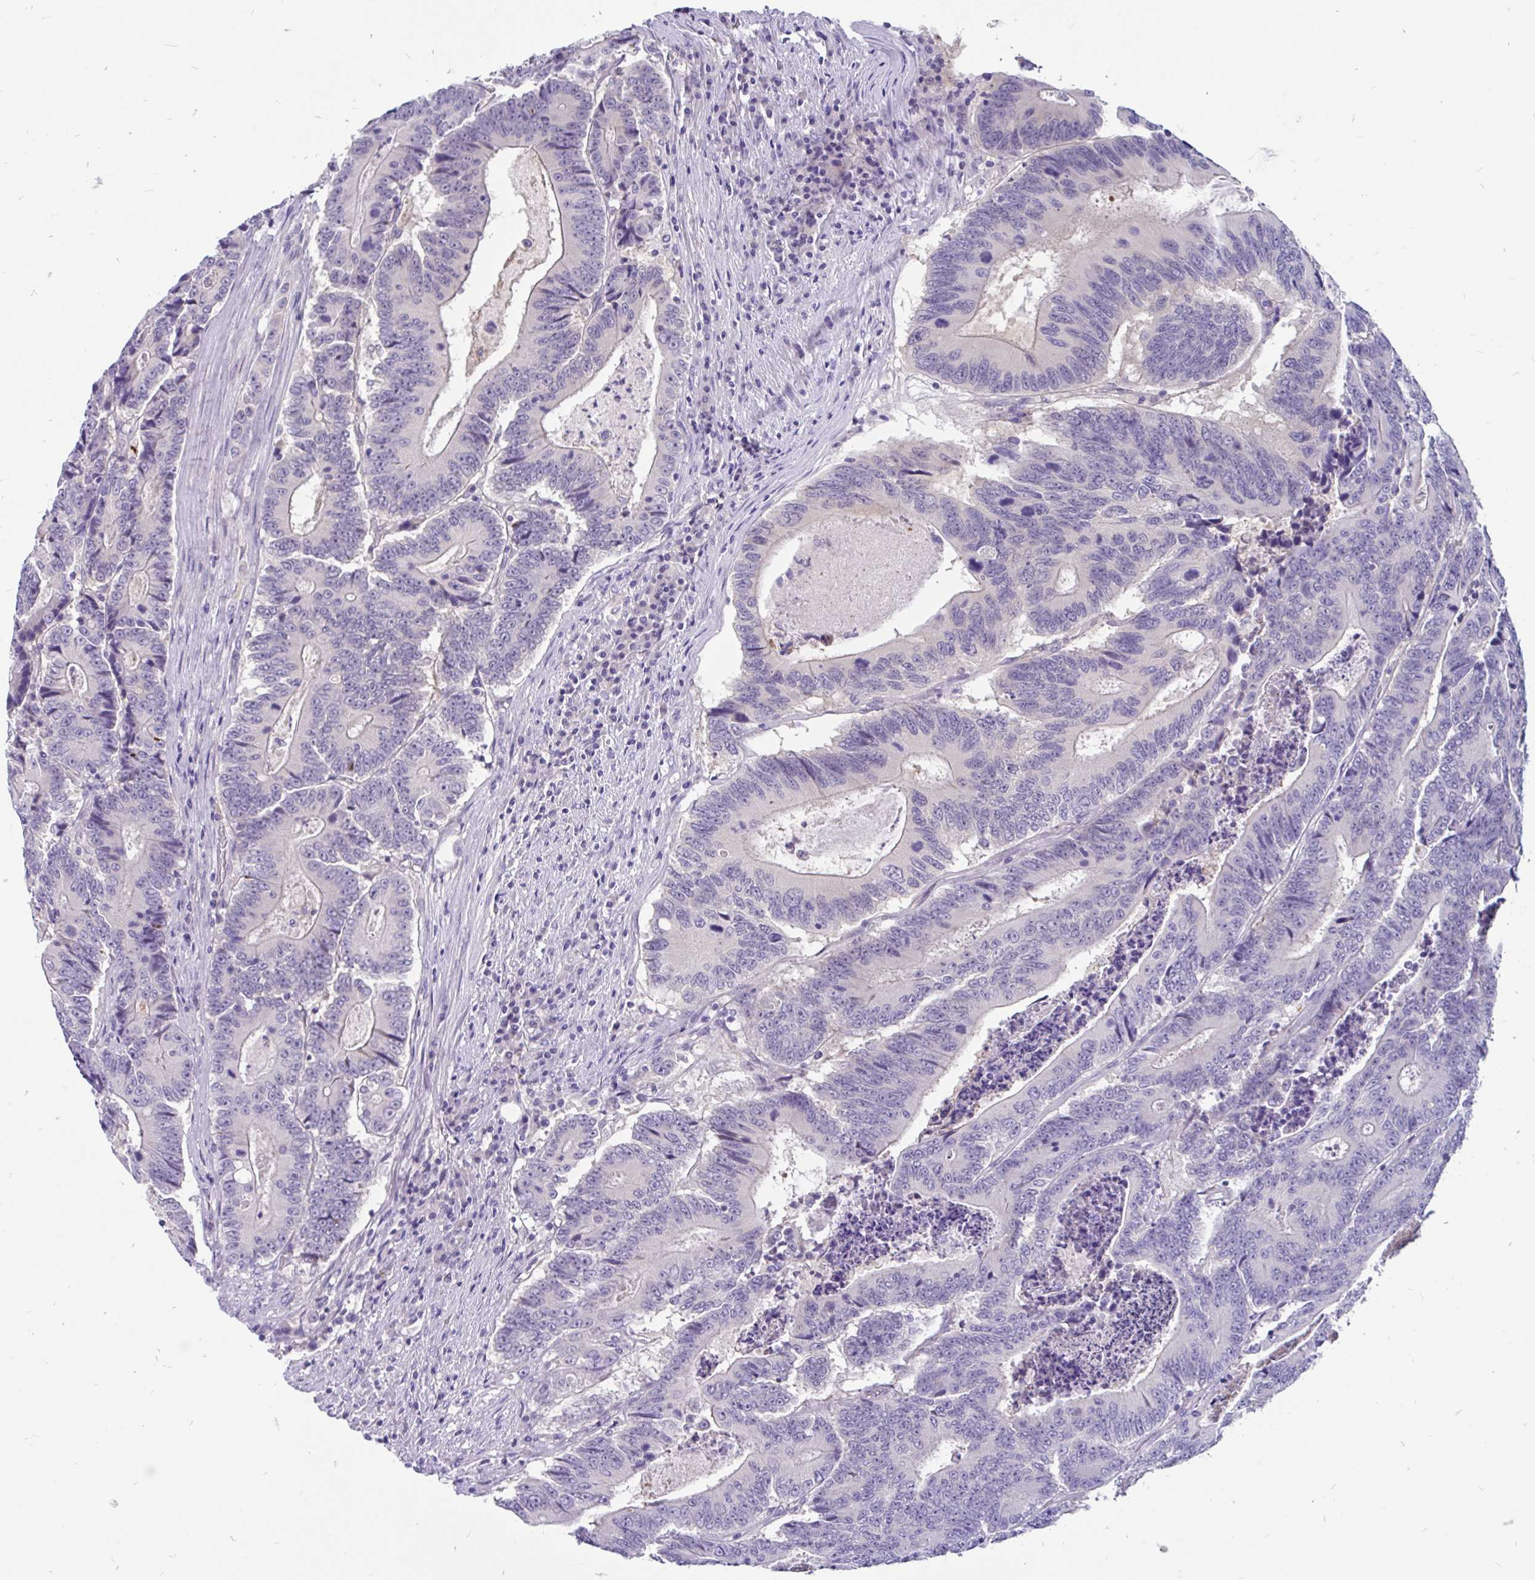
{"staining": {"intensity": "negative", "quantity": "none", "location": "none"}, "tissue": "colorectal cancer", "cell_type": "Tumor cells", "image_type": "cancer", "snomed": [{"axis": "morphology", "description": "Adenocarcinoma, NOS"}, {"axis": "topography", "description": "Colon"}], "caption": "Colorectal adenocarcinoma was stained to show a protein in brown. There is no significant expression in tumor cells.", "gene": "KIAA2013", "patient": {"sex": "male", "age": 83}}